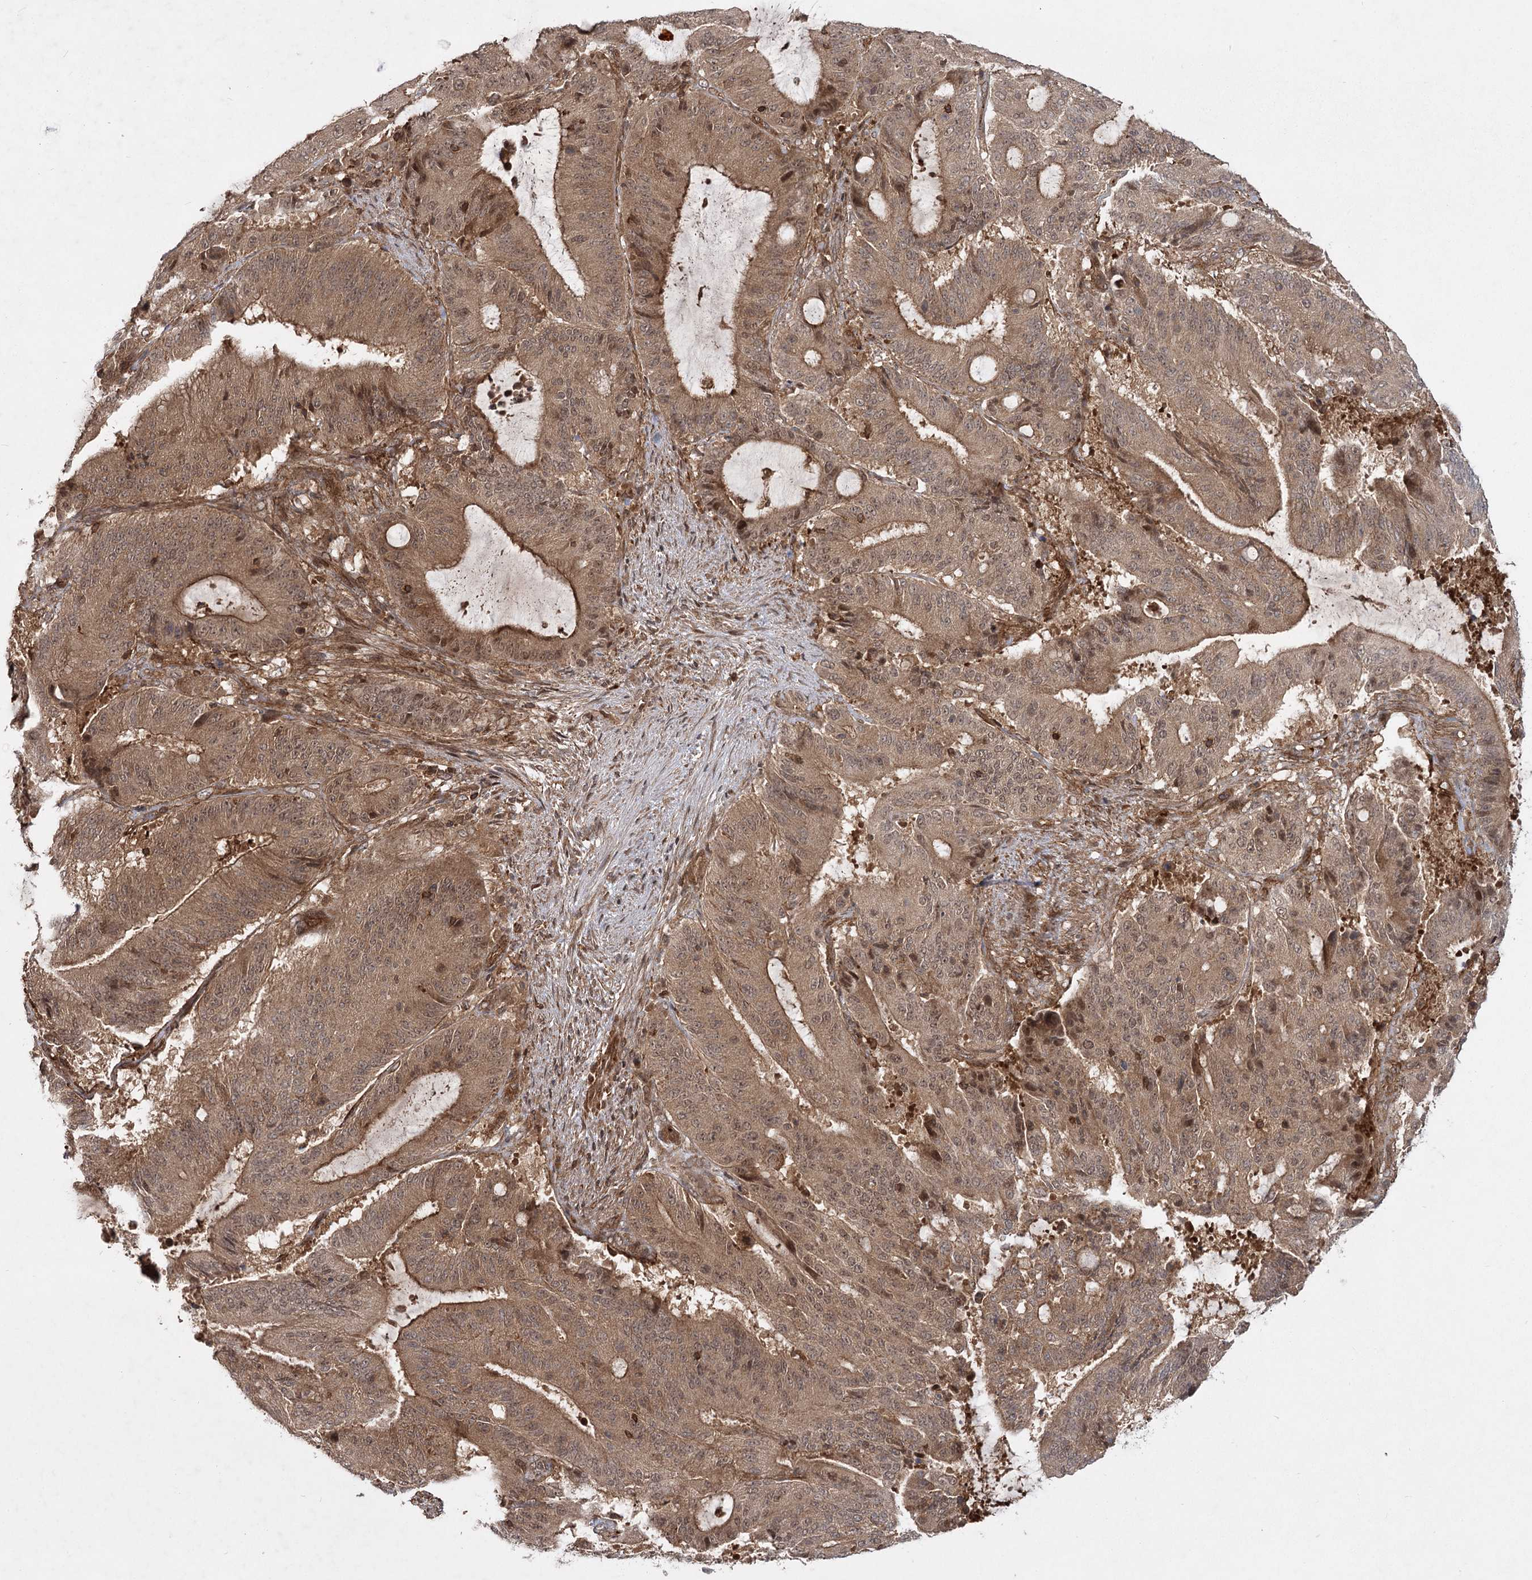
{"staining": {"intensity": "moderate", "quantity": ">75%", "location": "cytoplasmic/membranous,nuclear"}, "tissue": "liver cancer", "cell_type": "Tumor cells", "image_type": "cancer", "snomed": [{"axis": "morphology", "description": "Normal tissue, NOS"}, {"axis": "morphology", "description": "Cholangiocarcinoma"}, {"axis": "topography", "description": "Liver"}, {"axis": "topography", "description": "Peripheral nerve tissue"}], "caption": "Liver cholangiocarcinoma stained with immunohistochemistry exhibits moderate cytoplasmic/membranous and nuclear staining in about >75% of tumor cells.", "gene": "MDFIC", "patient": {"sex": "female", "age": 73}}